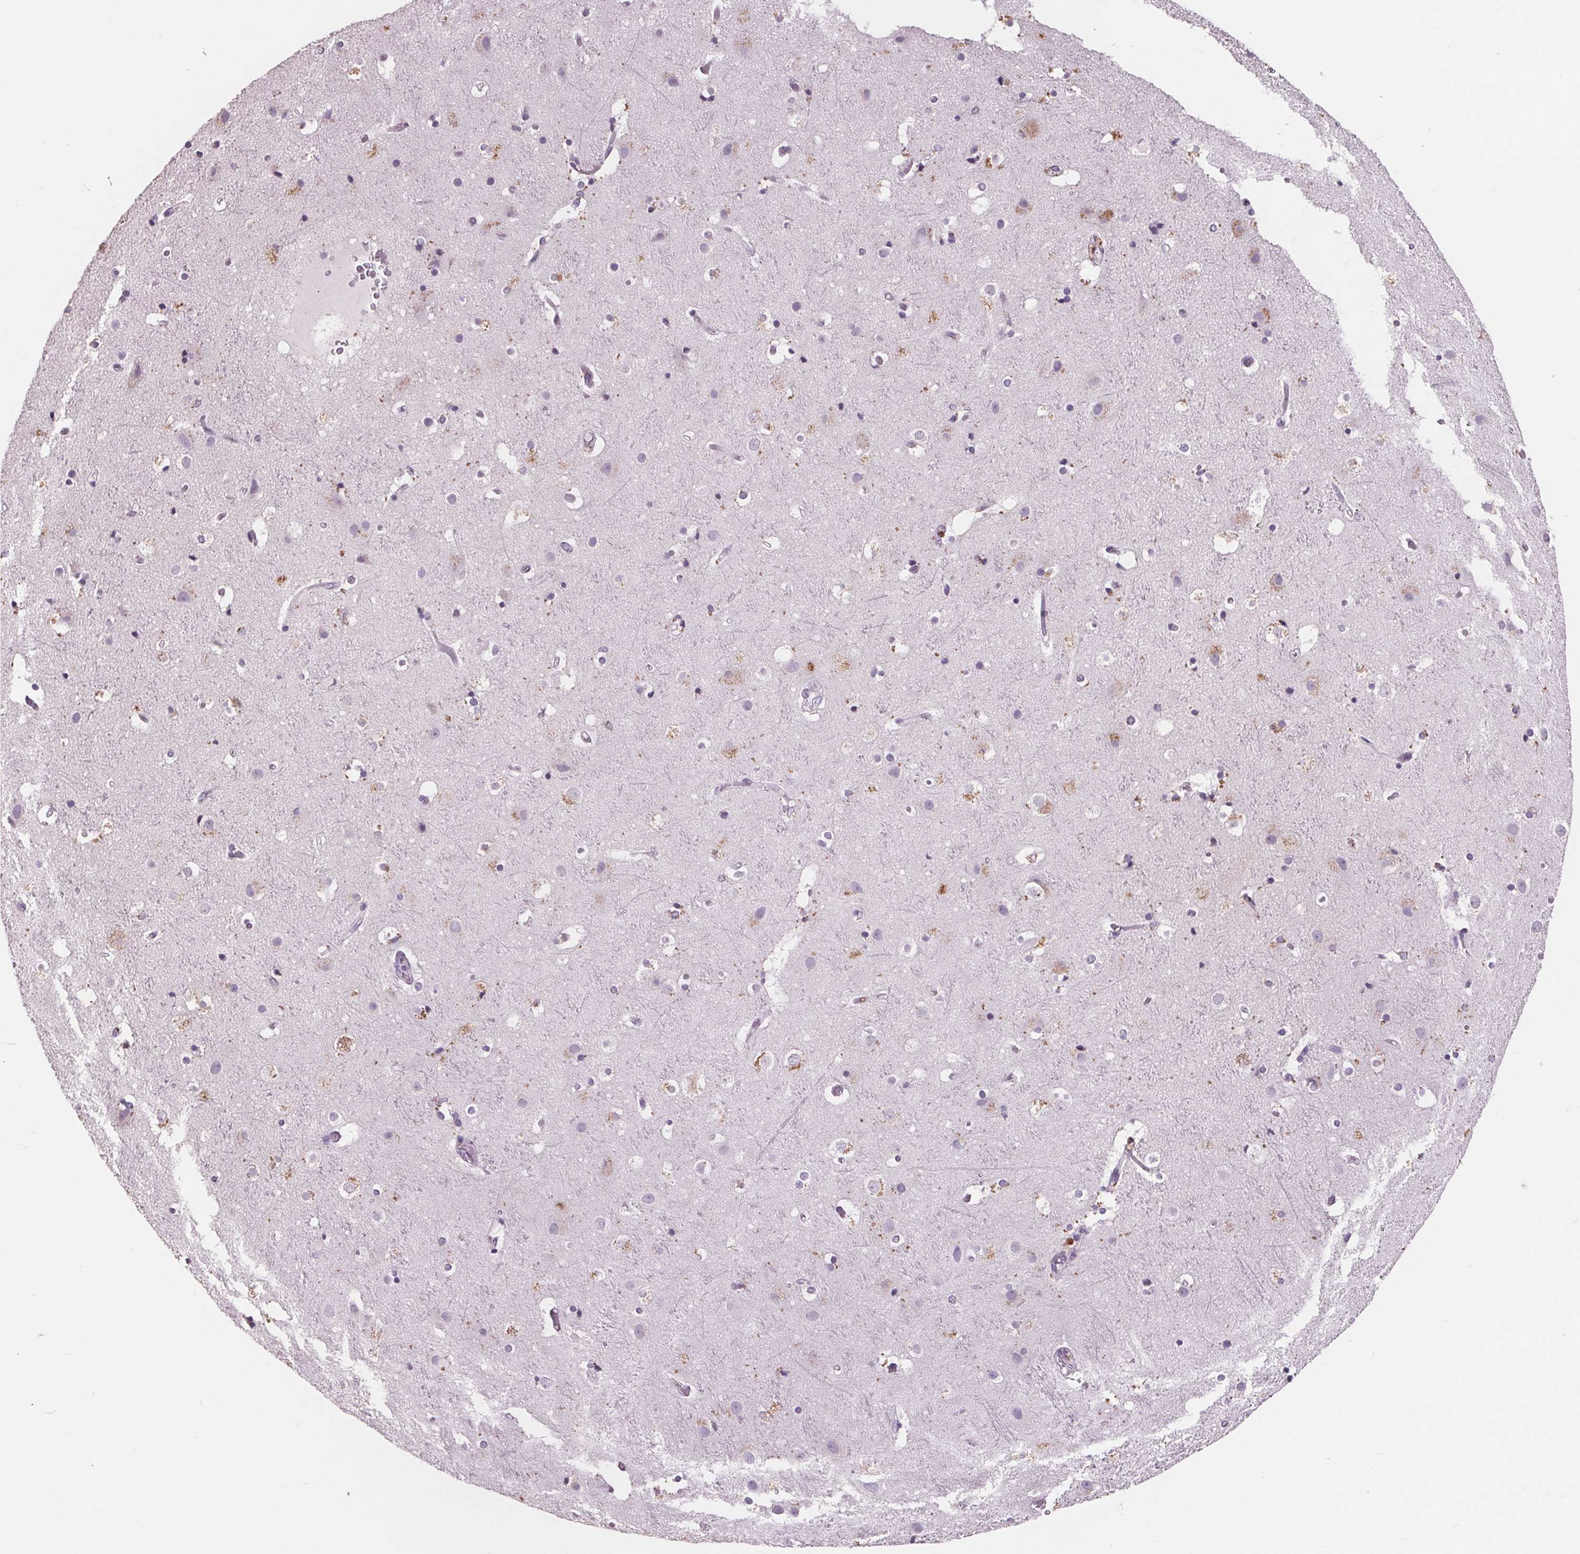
{"staining": {"intensity": "negative", "quantity": "none", "location": "none"}, "tissue": "cerebral cortex", "cell_type": "Endothelial cells", "image_type": "normal", "snomed": [{"axis": "morphology", "description": "Normal tissue, NOS"}, {"axis": "topography", "description": "Cerebral cortex"}], "caption": "The histopathology image exhibits no staining of endothelial cells in unremarkable cerebral cortex.", "gene": "PTPN14", "patient": {"sex": "female", "age": 52}}